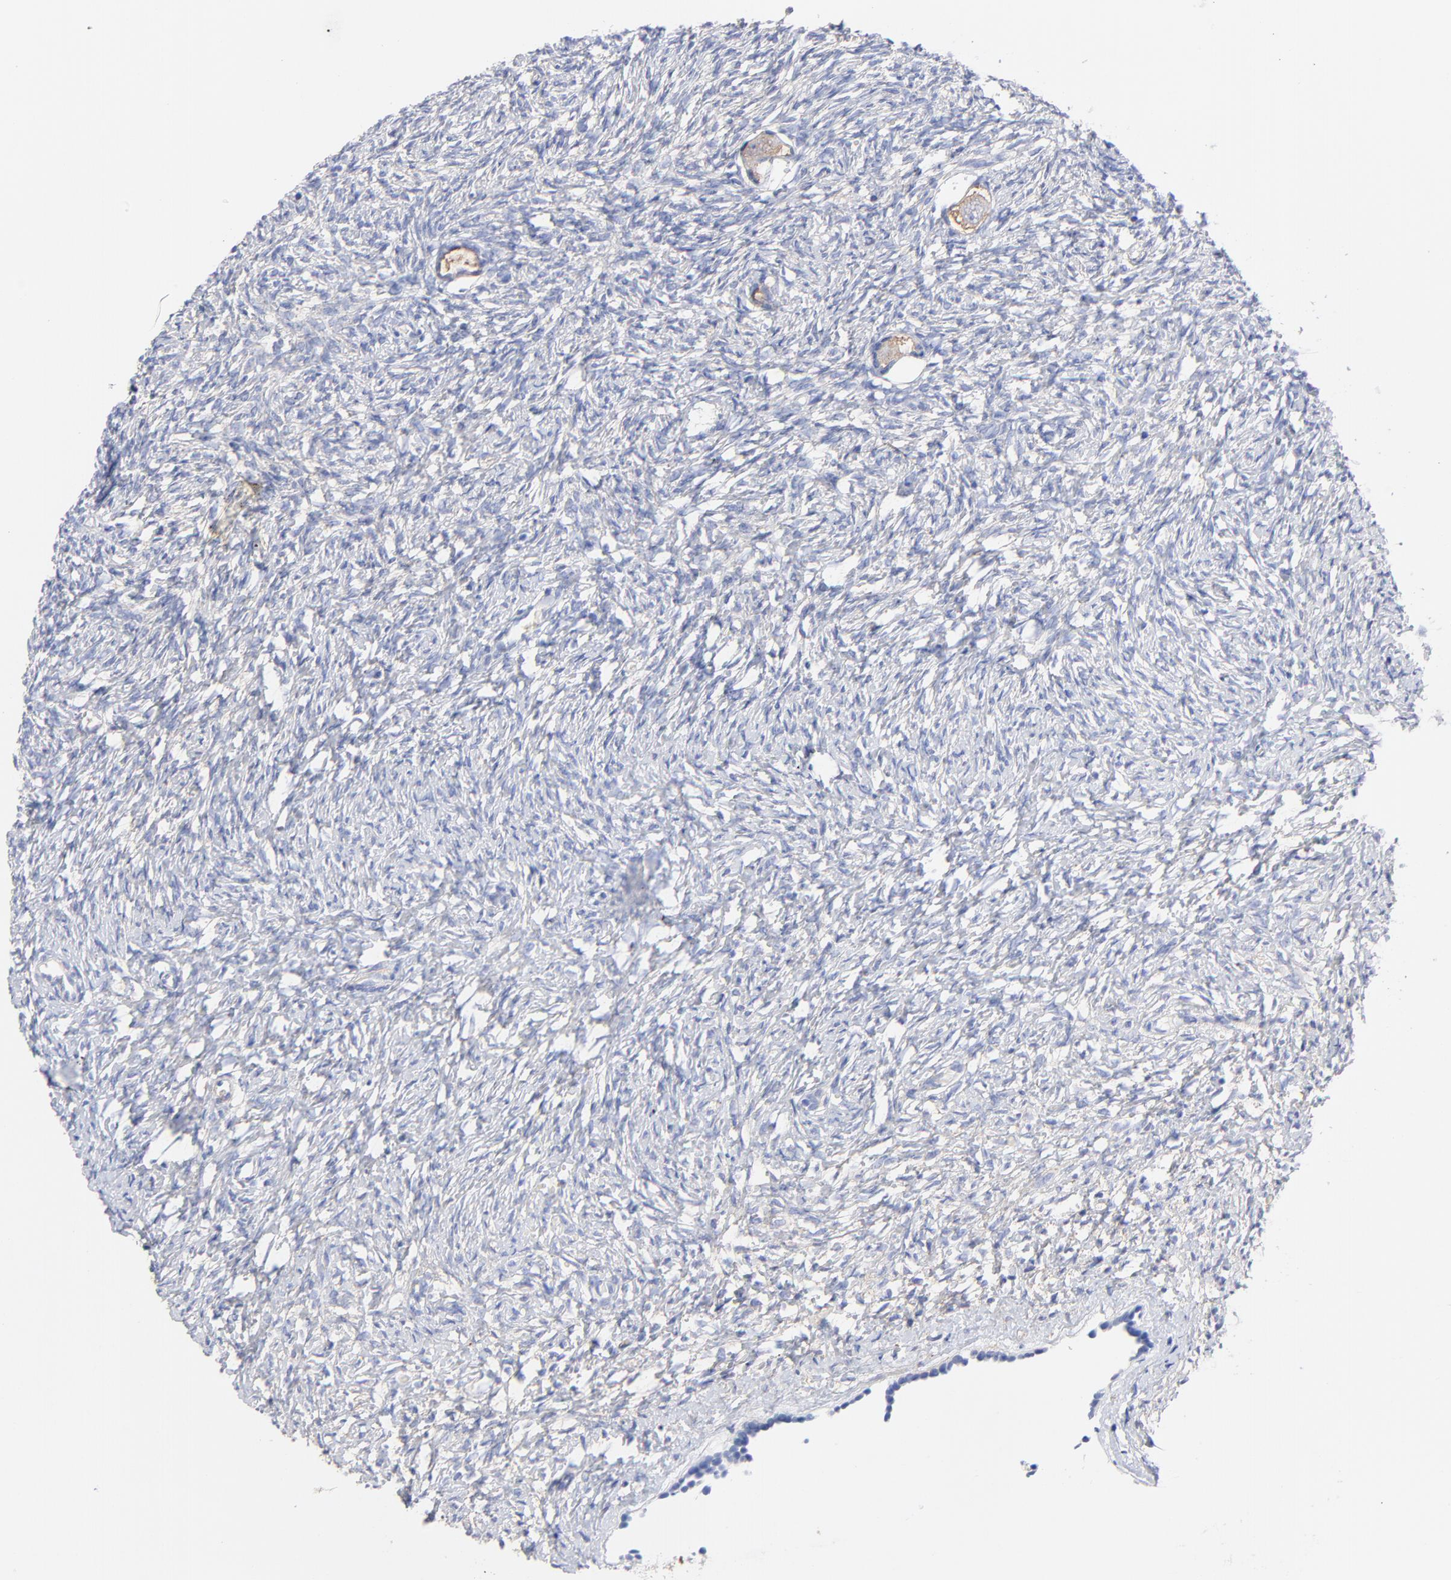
{"staining": {"intensity": "negative", "quantity": "none", "location": "none"}, "tissue": "ovary", "cell_type": "Ovarian stroma cells", "image_type": "normal", "snomed": [{"axis": "morphology", "description": "Normal tissue, NOS"}, {"axis": "topography", "description": "Ovary"}], "caption": "IHC of benign ovary reveals no positivity in ovarian stroma cells. (Stains: DAB immunohistochemistry with hematoxylin counter stain, Microscopy: brightfield microscopy at high magnification).", "gene": "ASL", "patient": {"sex": "female", "age": 35}}